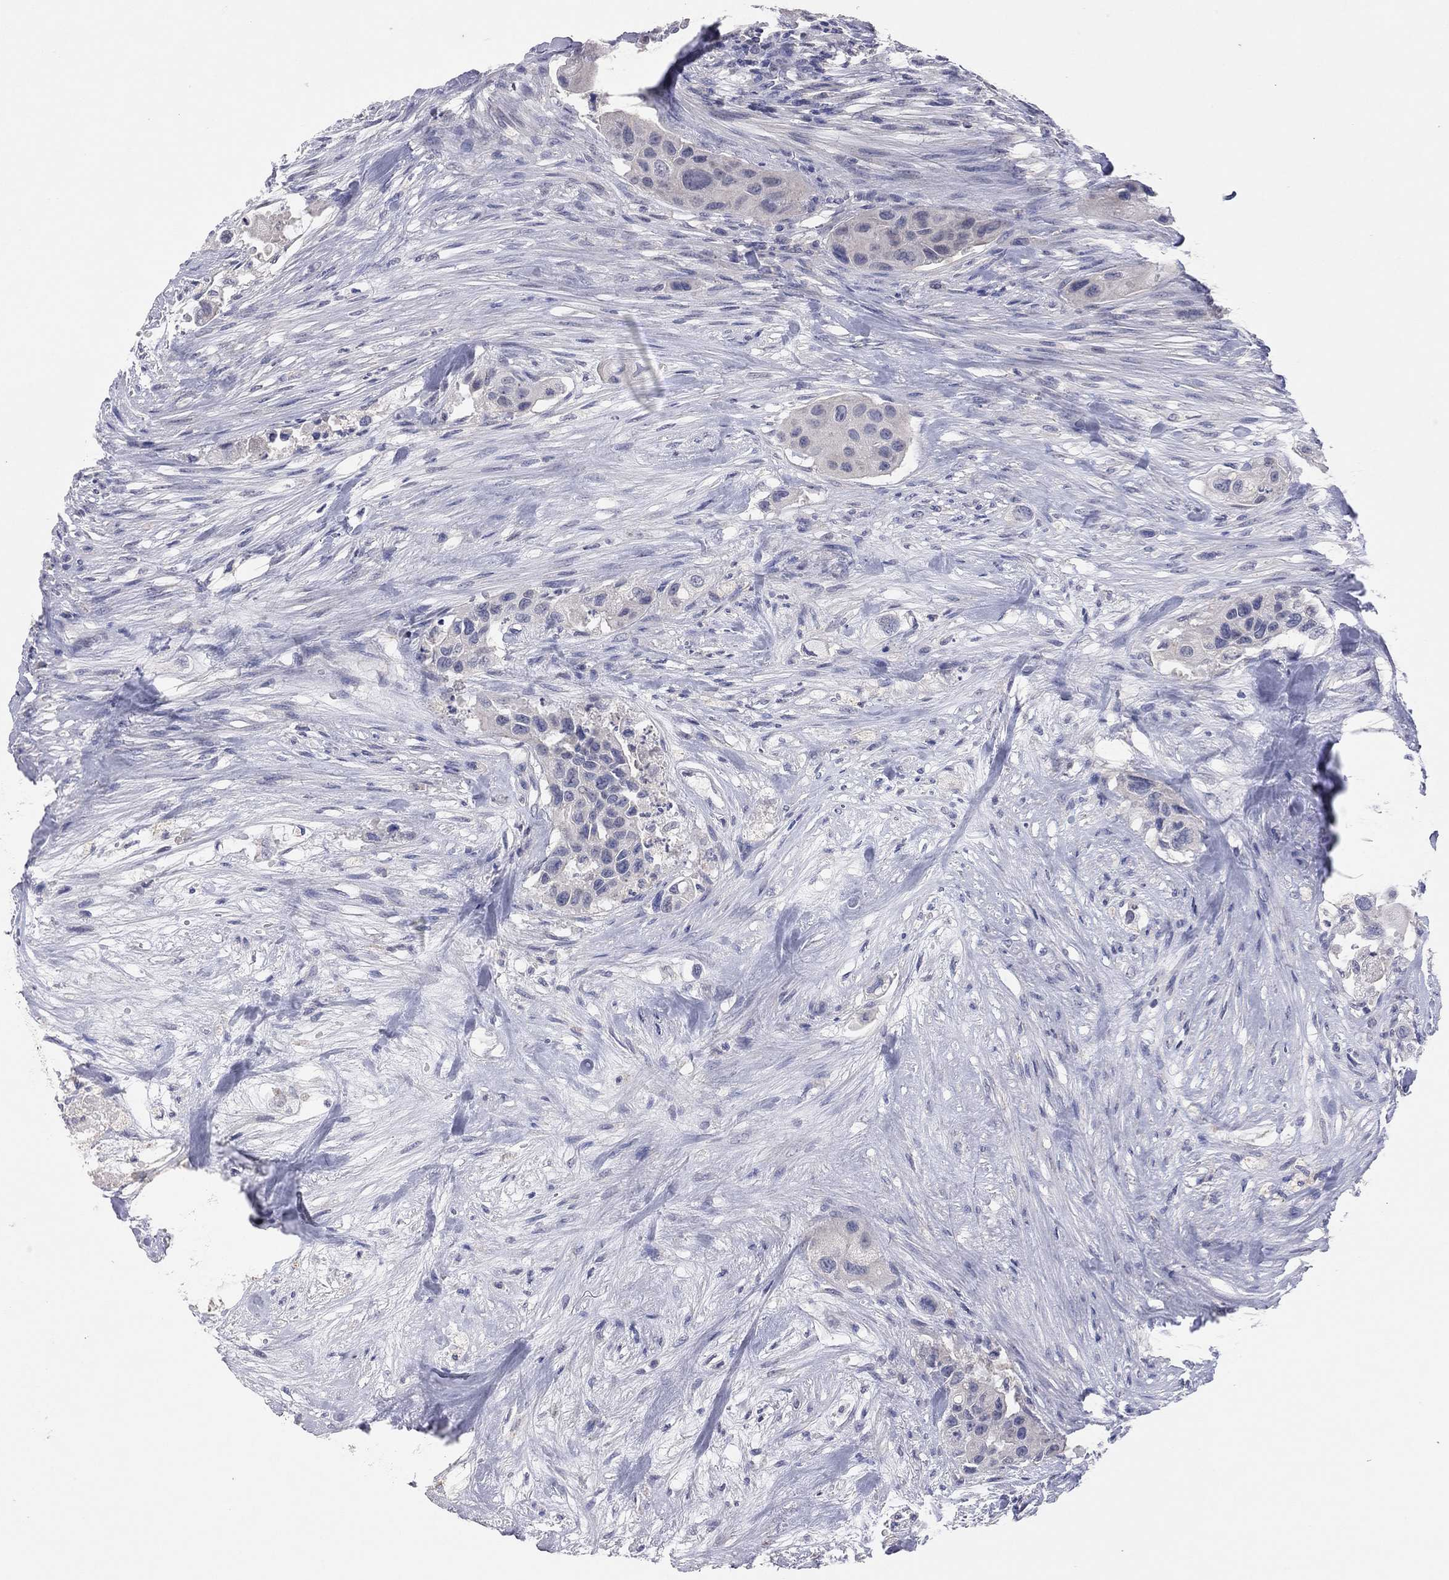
{"staining": {"intensity": "negative", "quantity": "none", "location": "none"}, "tissue": "urothelial cancer", "cell_type": "Tumor cells", "image_type": "cancer", "snomed": [{"axis": "morphology", "description": "Urothelial carcinoma, High grade"}, {"axis": "topography", "description": "Urinary bladder"}], "caption": "DAB (3,3'-diaminobenzidine) immunohistochemical staining of human urothelial cancer displays no significant positivity in tumor cells.", "gene": "MMP13", "patient": {"sex": "female", "age": 73}}